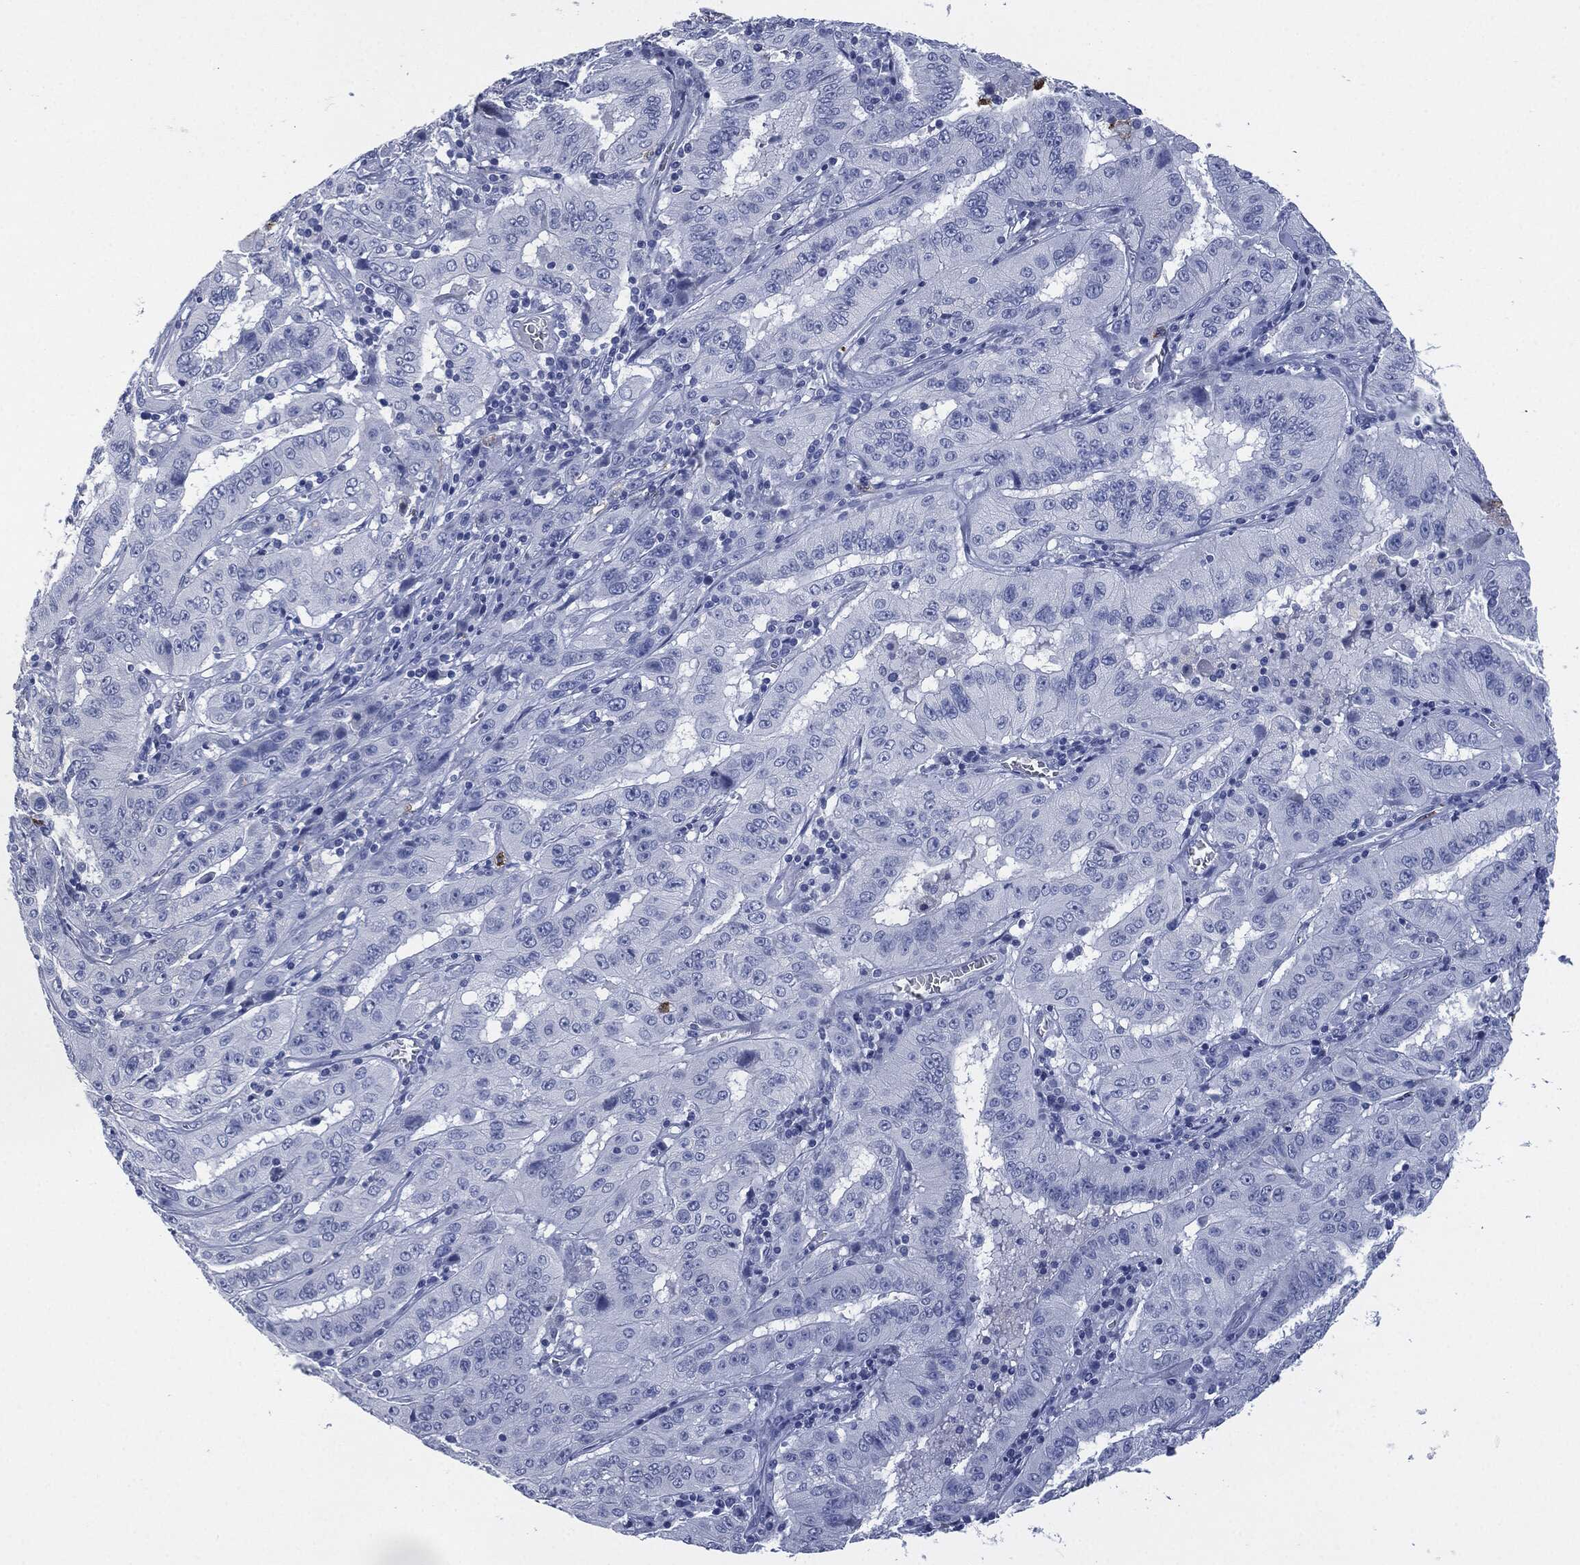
{"staining": {"intensity": "negative", "quantity": "none", "location": "none"}, "tissue": "pancreatic cancer", "cell_type": "Tumor cells", "image_type": "cancer", "snomed": [{"axis": "morphology", "description": "Adenocarcinoma, NOS"}, {"axis": "topography", "description": "Pancreas"}], "caption": "IHC micrograph of neoplastic tissue: human pancreatic adenocarcinoma stained with DAB demonstrates no significant protein positivity in tumor cells. (Immunohistochemistry, brightfield microscopy, high magnification).", "gene": "CEACAM8", "patient": {"sex": "male", "age": 63}}